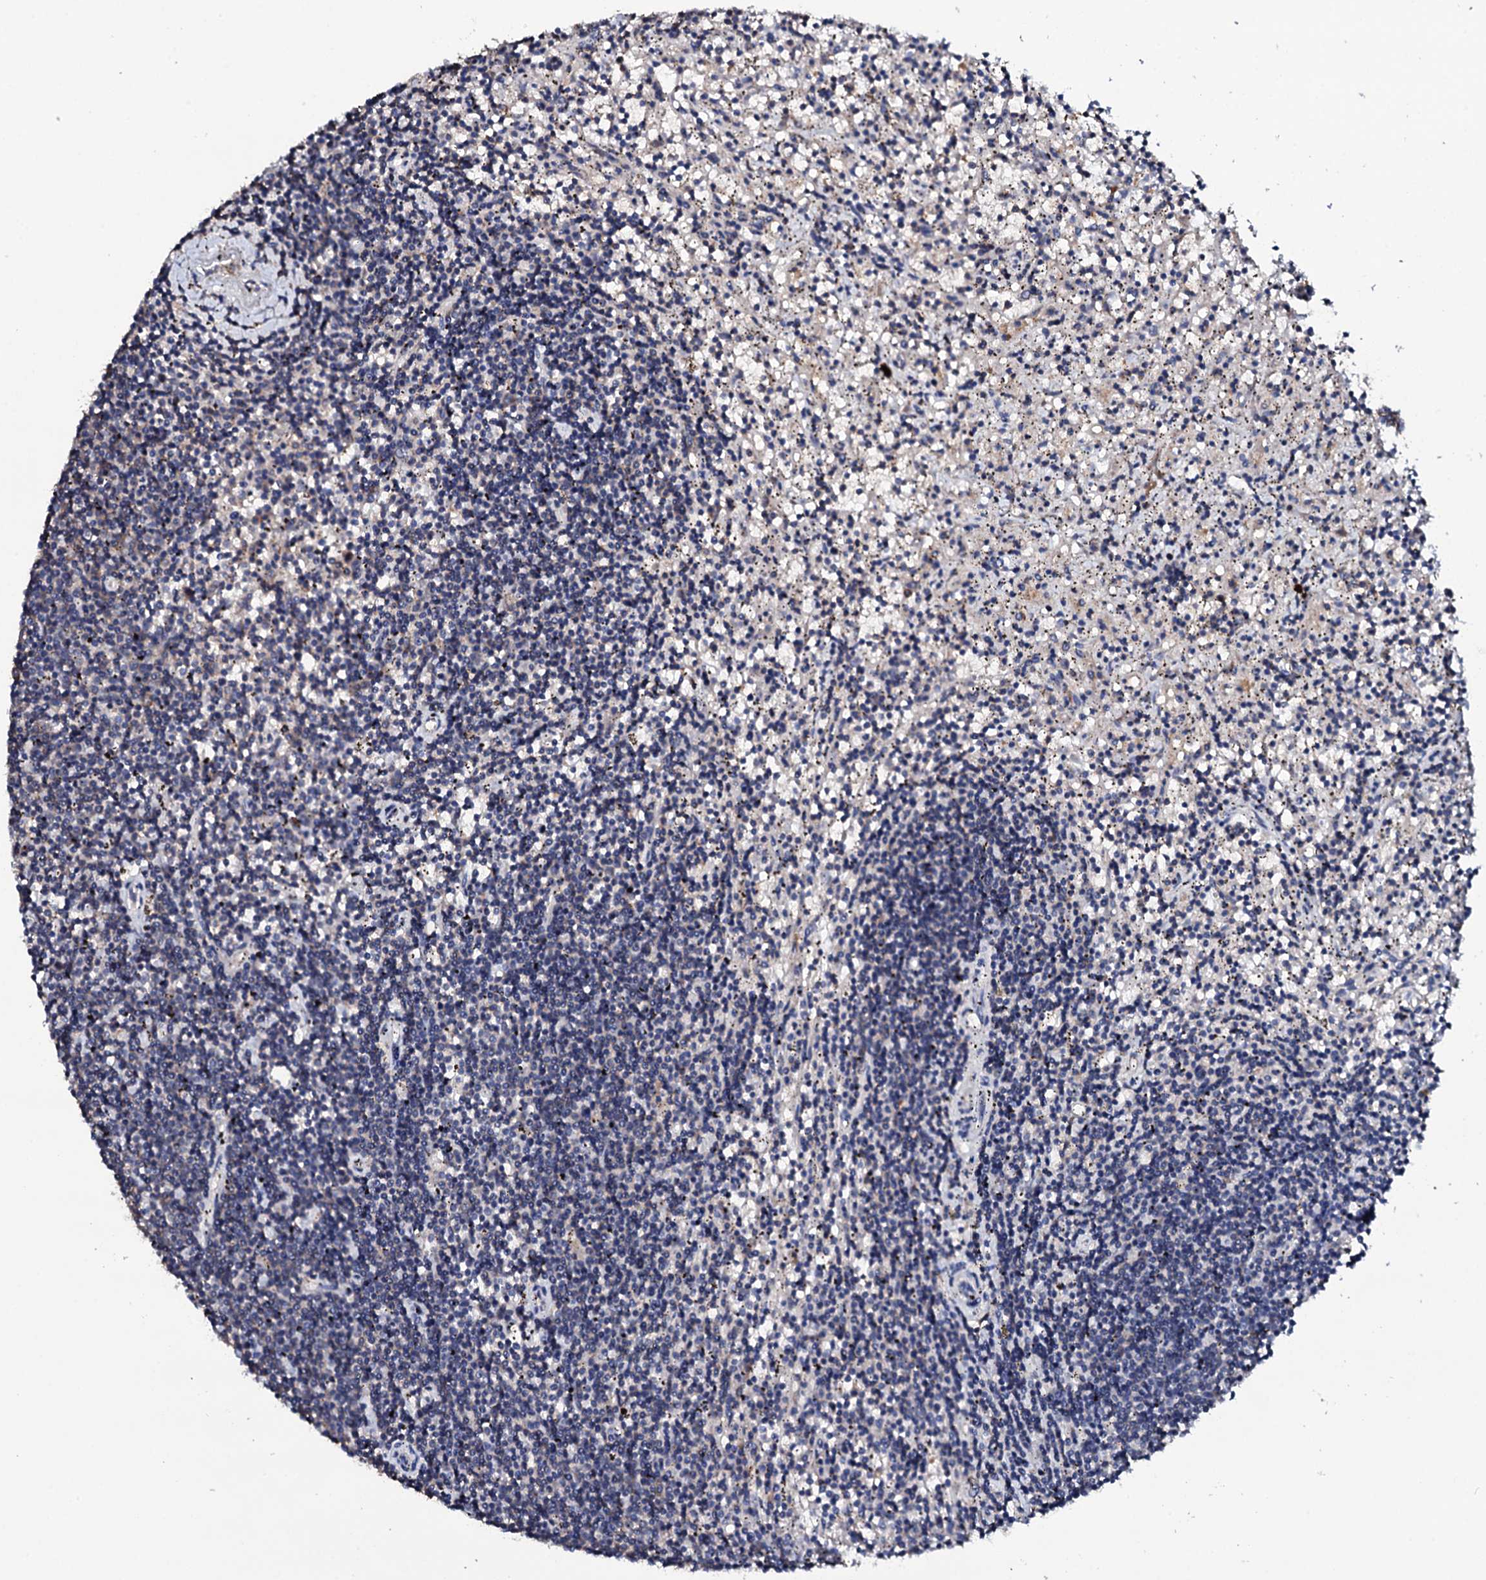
{"staining": {"intensity": "negative", "quantity": "none", "location": "none"}, "tissue": "lymphoma", "cell_type": "Tumor cells", "image_type": "cancer", "snomed": [{"axis": "morphology", "description": "Malignant lymphoma, non-Hodgkin's type, Low grade"}, {"axis": "topography", "description": "Spleen"}], "caption": "An immunohistochemistry (IHC) photomicrograph of low-grade malignant lymphoma, non-Hodgkin's type is shown. There is no staining in tumor cells of low-grade malignant lymphoma, non-Hodgkin's type.", "gene": "TCAF2", "patient": {"sex": "male", "age": 76}}